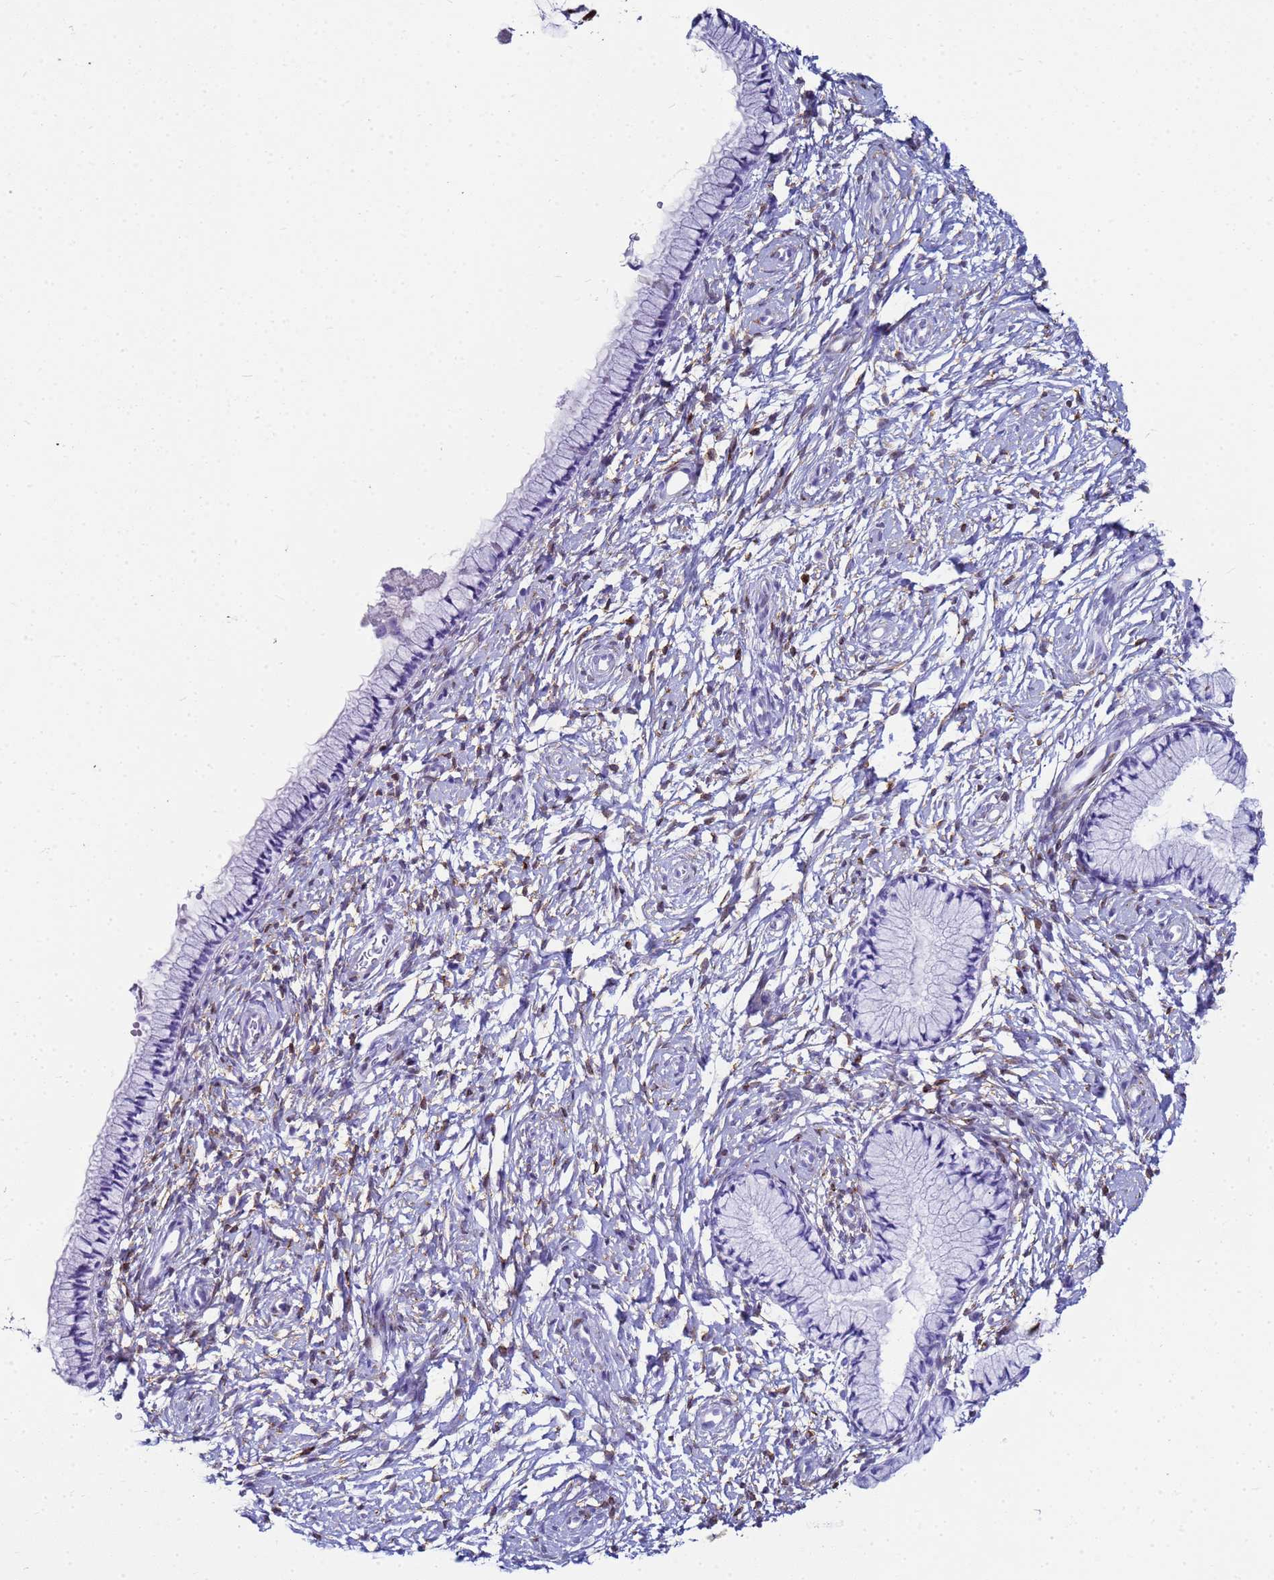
{"staining": {"intensity": "negative", "quantity": "none", "location": "none"}, "tissue": "cervix", "cell_type": "Glandular cells", "image_type": "normal", "snomed": [{"axis": "morphology", "description": "Normal tissue, NOS"}, {"axis": "topography", "description": "Cervix"}], "caption": "Cervix stained for a protein using immunohistochemistry (IHC) shows no staining glandular cells.", "gene": "CKB", "patient": {"sex": "female", "age": 33}}